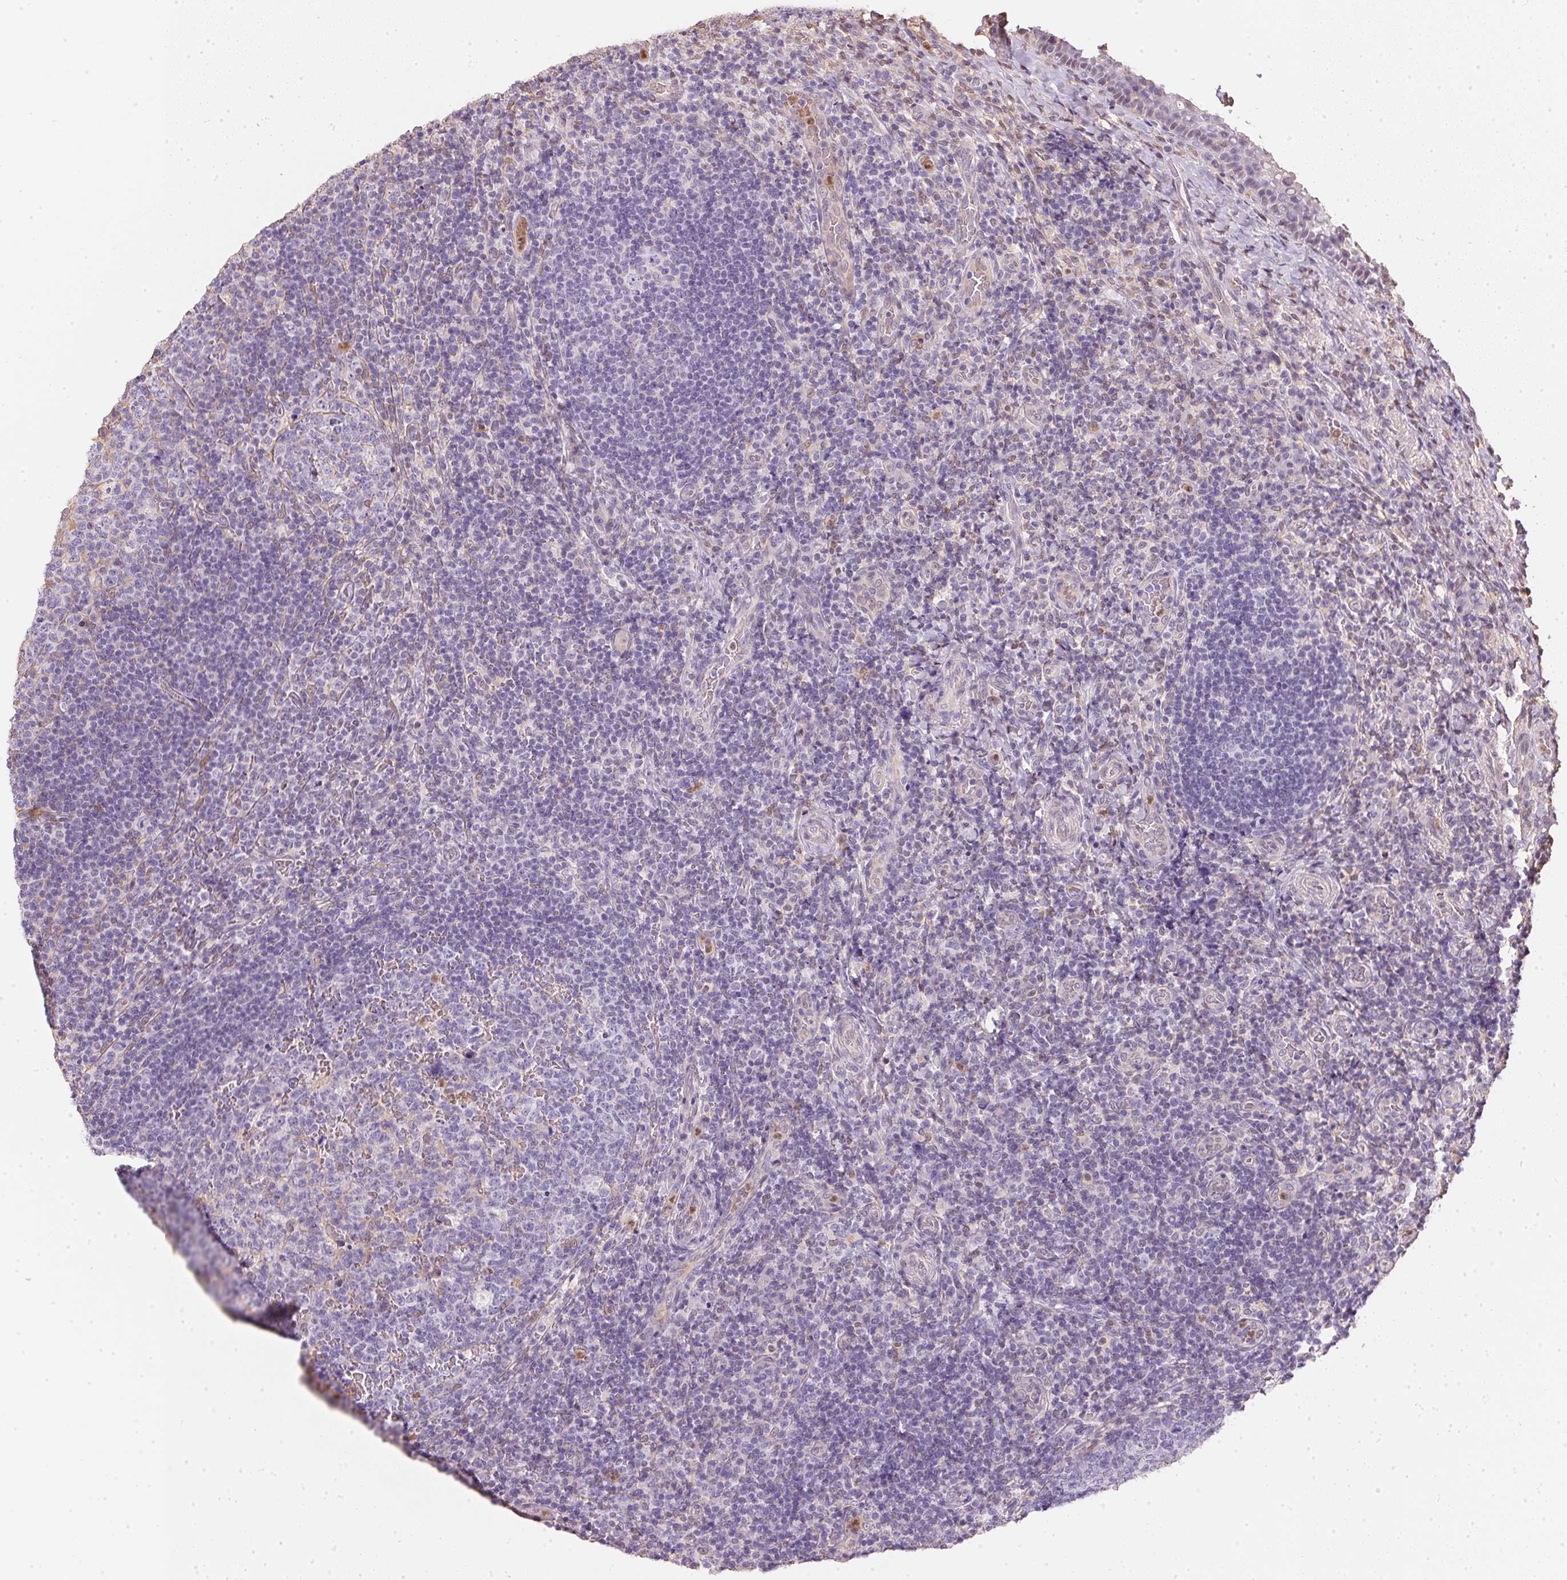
{"staining": {"intensity": "negative", "quantity": "none", "location": "none"}, "tissue": "tonsil", "cell_type": "Germinal center cells", "image_type": "normal", "snomed": [{"axis": "morphology", "description": "Normal tissue, NOS"}, {"axis": "topography", "description": "Tonsil"}], "caption": "Immunohistochemistry (IHC) micrograph of benign tonsil: tonsil stained with DAB (3,3'-diaminobenzidine) displays no significant protein positivity in germinal center cells. (DAB (3,3'-diaminobenzidine) IHC, high magnification).", "gene": "S100A3", "patient": {"sex": "male", "age": 17}}